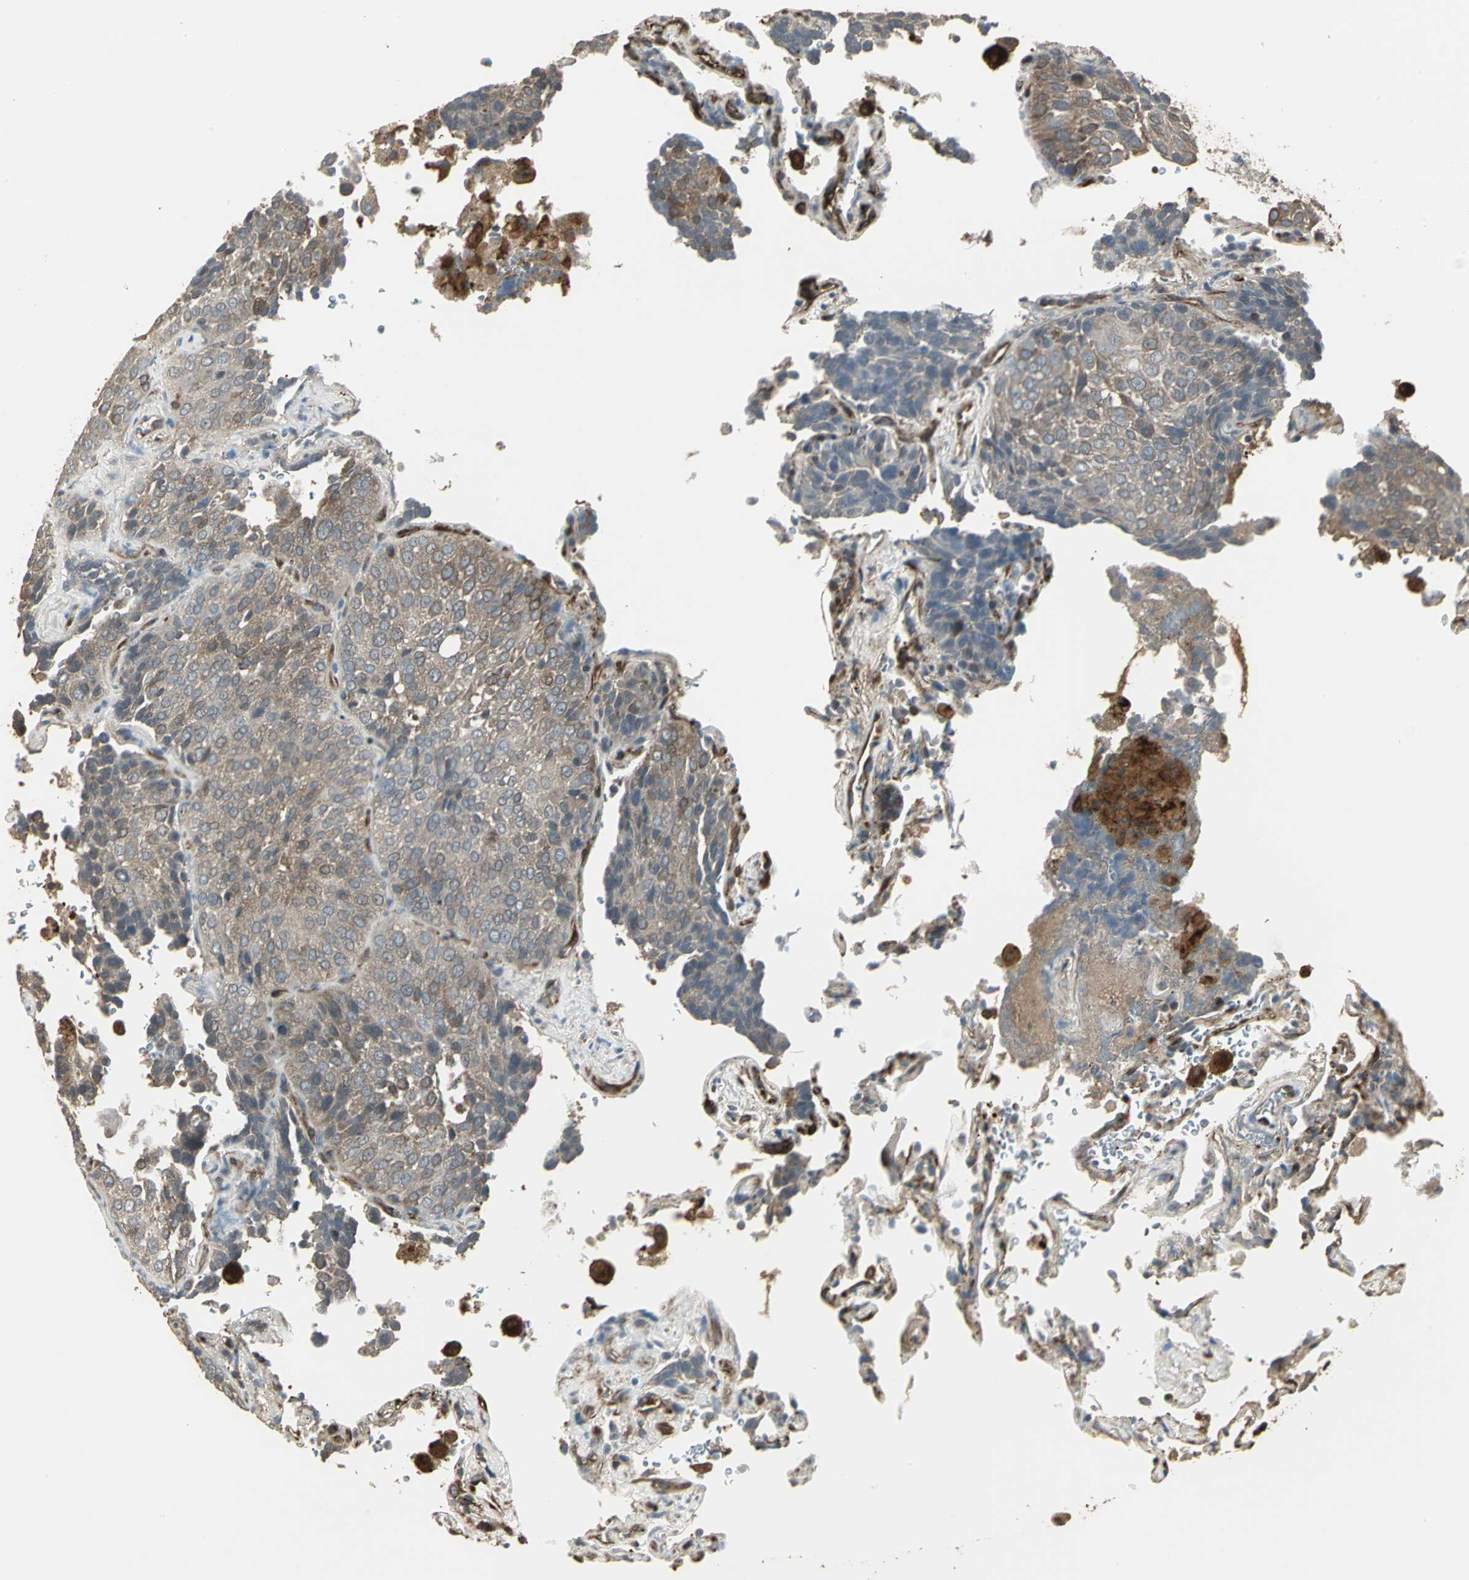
{"staining": {"intensity": "weak", "quantity": ">75%", "location": "cytoplasmic/membranous"}, "tissue": "lung cancer", "cell_type": "Tumor cells", "image_type": "cancer", "snomed": [{"axis": "morphology", "description": "Squamous cell carcinoma, NOS"}, {"axis": "topography", "description": "Lung"}], "caption": "This image exhibits immunohistochemistry staining of lung cancer (squamous cell carcinoma), with low weak cytoplasmic/membranous staining in approximately >75% of tumor cells.", "gene": "PRXL2B", "patient": {"sex": "male", "age": 54}}